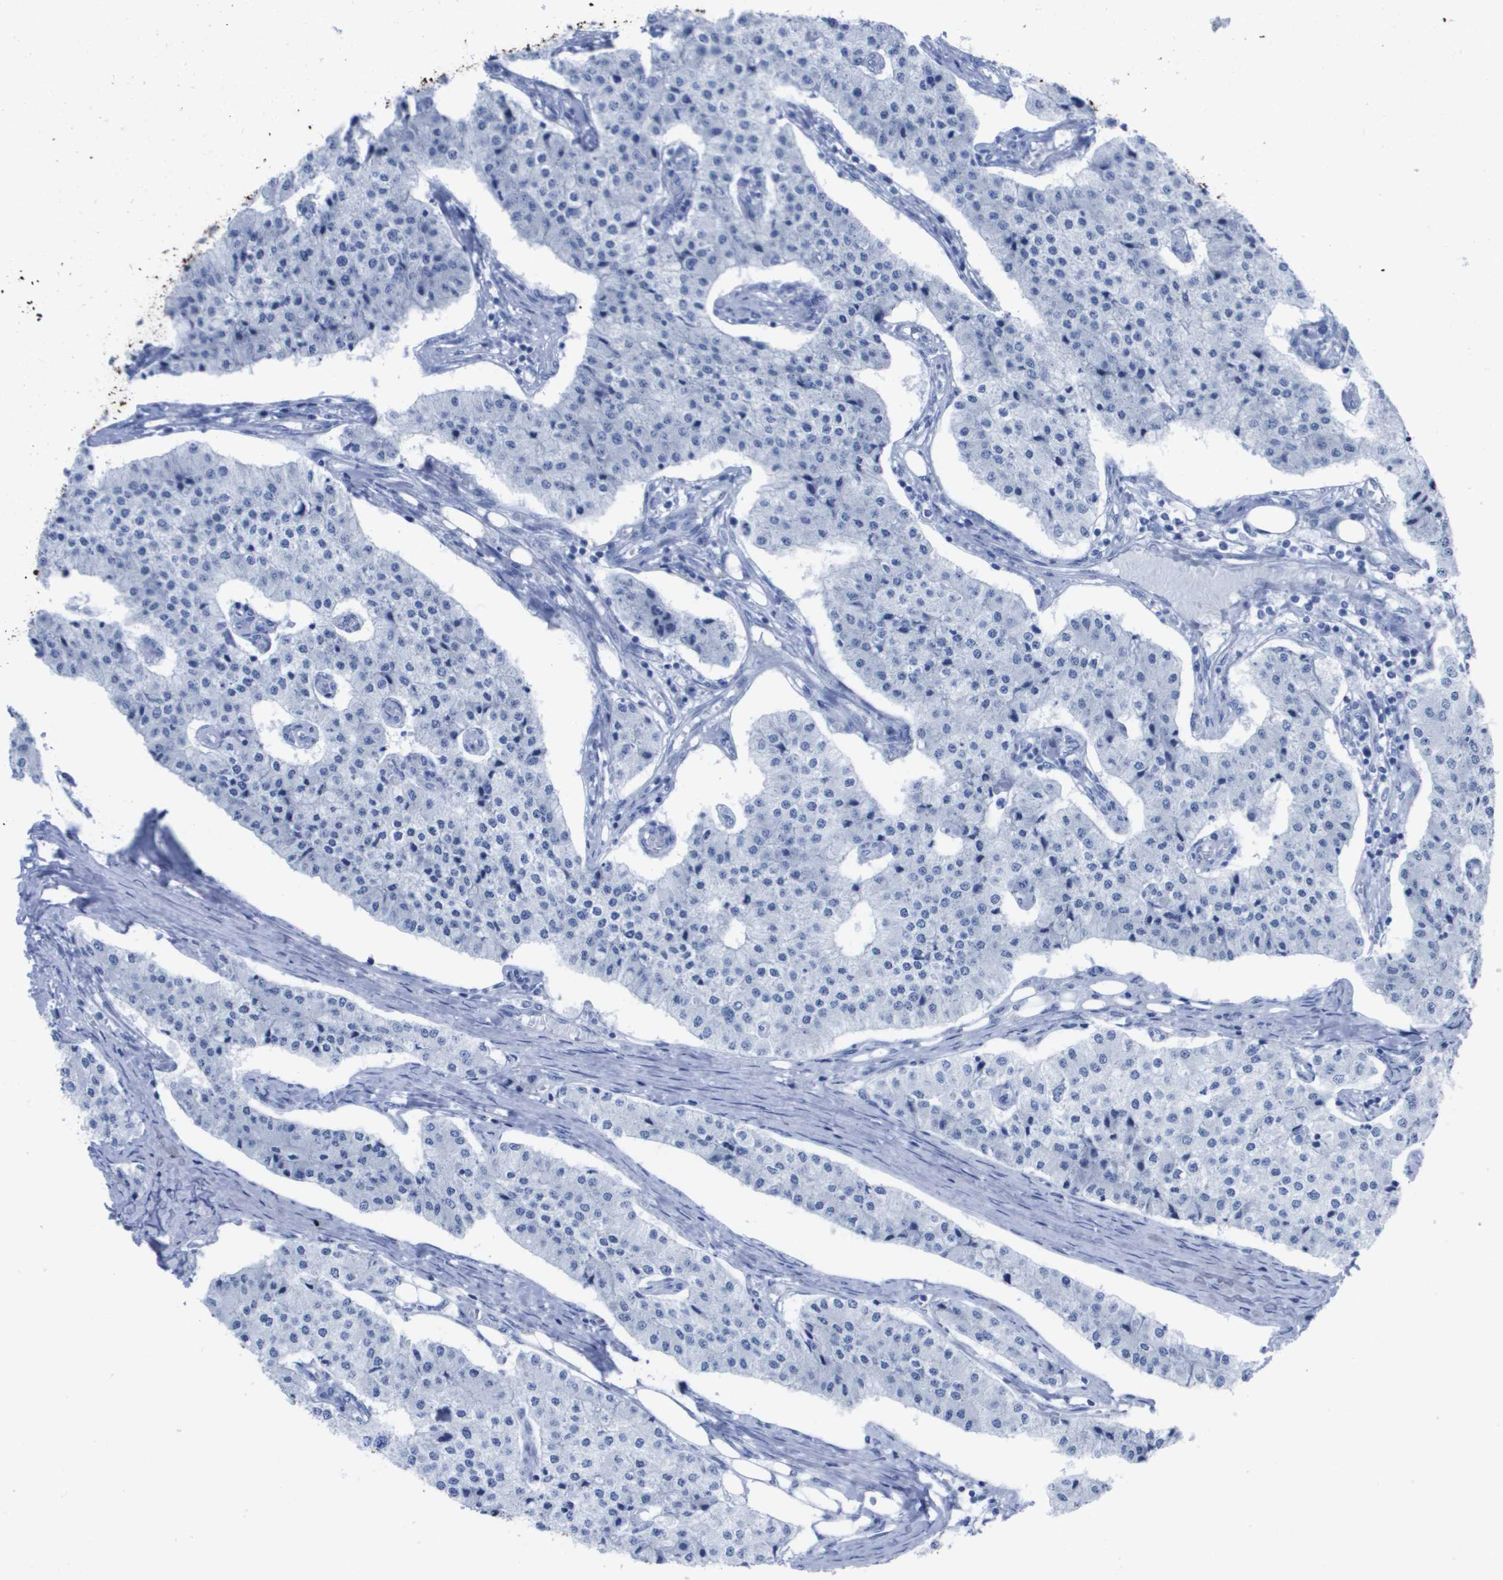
{"staining": {"intensity": "negative", "quantity": "none", "location": "none"}, "tissue": "carcinoid", "cell_type": "Tumor cells", "image_type": "cancer", "snomed": [{"axis": "morphology", "description": "Carcinoid, malignant, NOS"}, {"axis": "topography", "description": "Colon"}], "caption": "Immunohistochemistry photomicrograph of human carcinoid stained for a protein (brown), which exhibits no staining in tumor cells.", "gene": "KCNA3", "patient": {"sex": "female", "age": 52}}